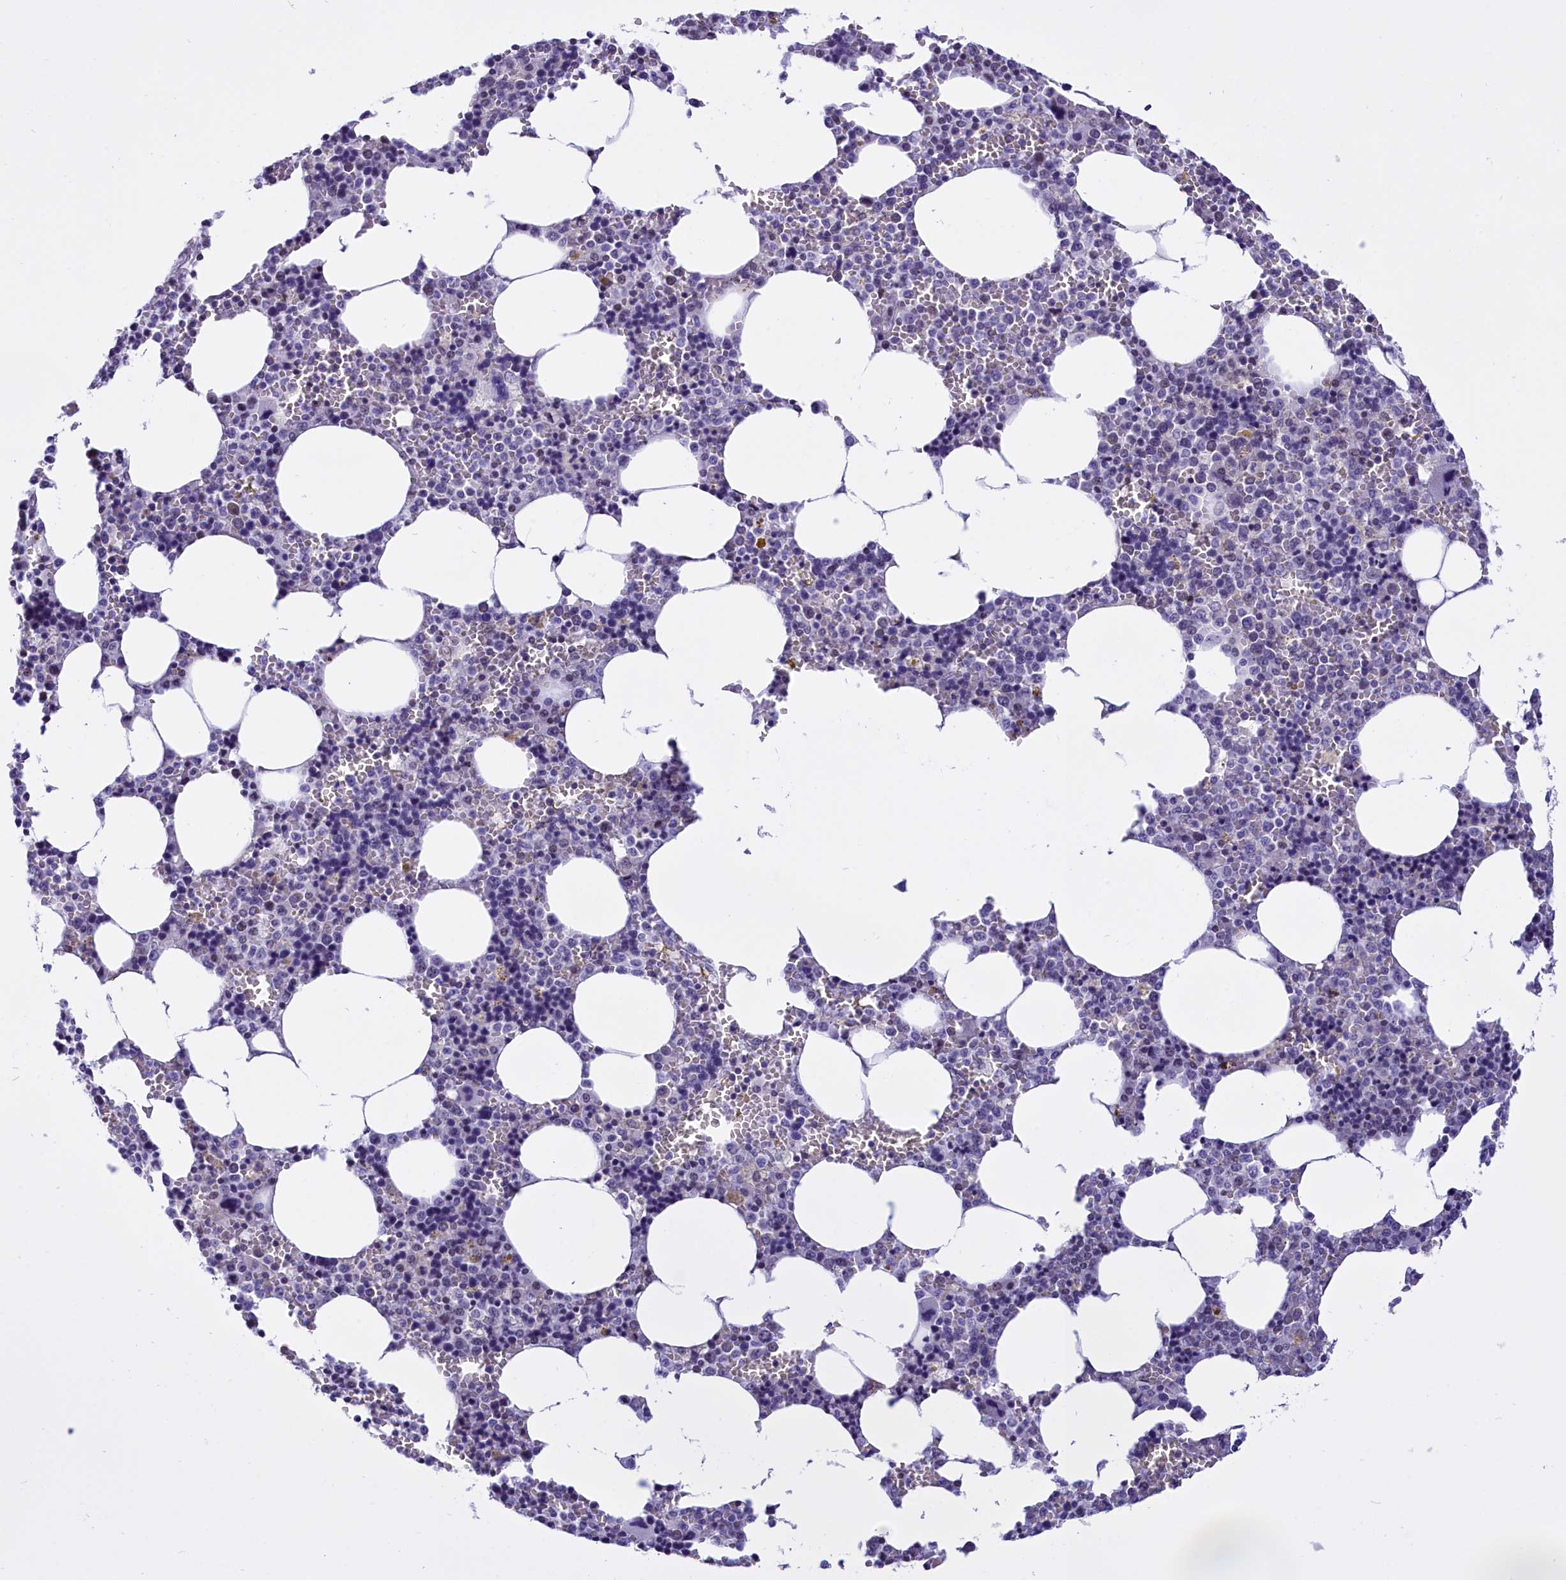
{"staining": {"intensity": "negative", "quantity": "none", "location": "none"}, "tissue": "bone marrow", "cell_type": "Hematopoietic cells", "image_type": "normal", "snomed": [{"axis": "morphology", "description": "Normal tissue, NOS"}, {"axis": "topography", "description": "Bone marrow"}], "caption": "This is a histopathology image of IHC staining of normal bone marrow, which shows no positivity in hematopoietic cells.", "gene": "SPIRE2", "patient": {"sex": "male", "age": 70}}